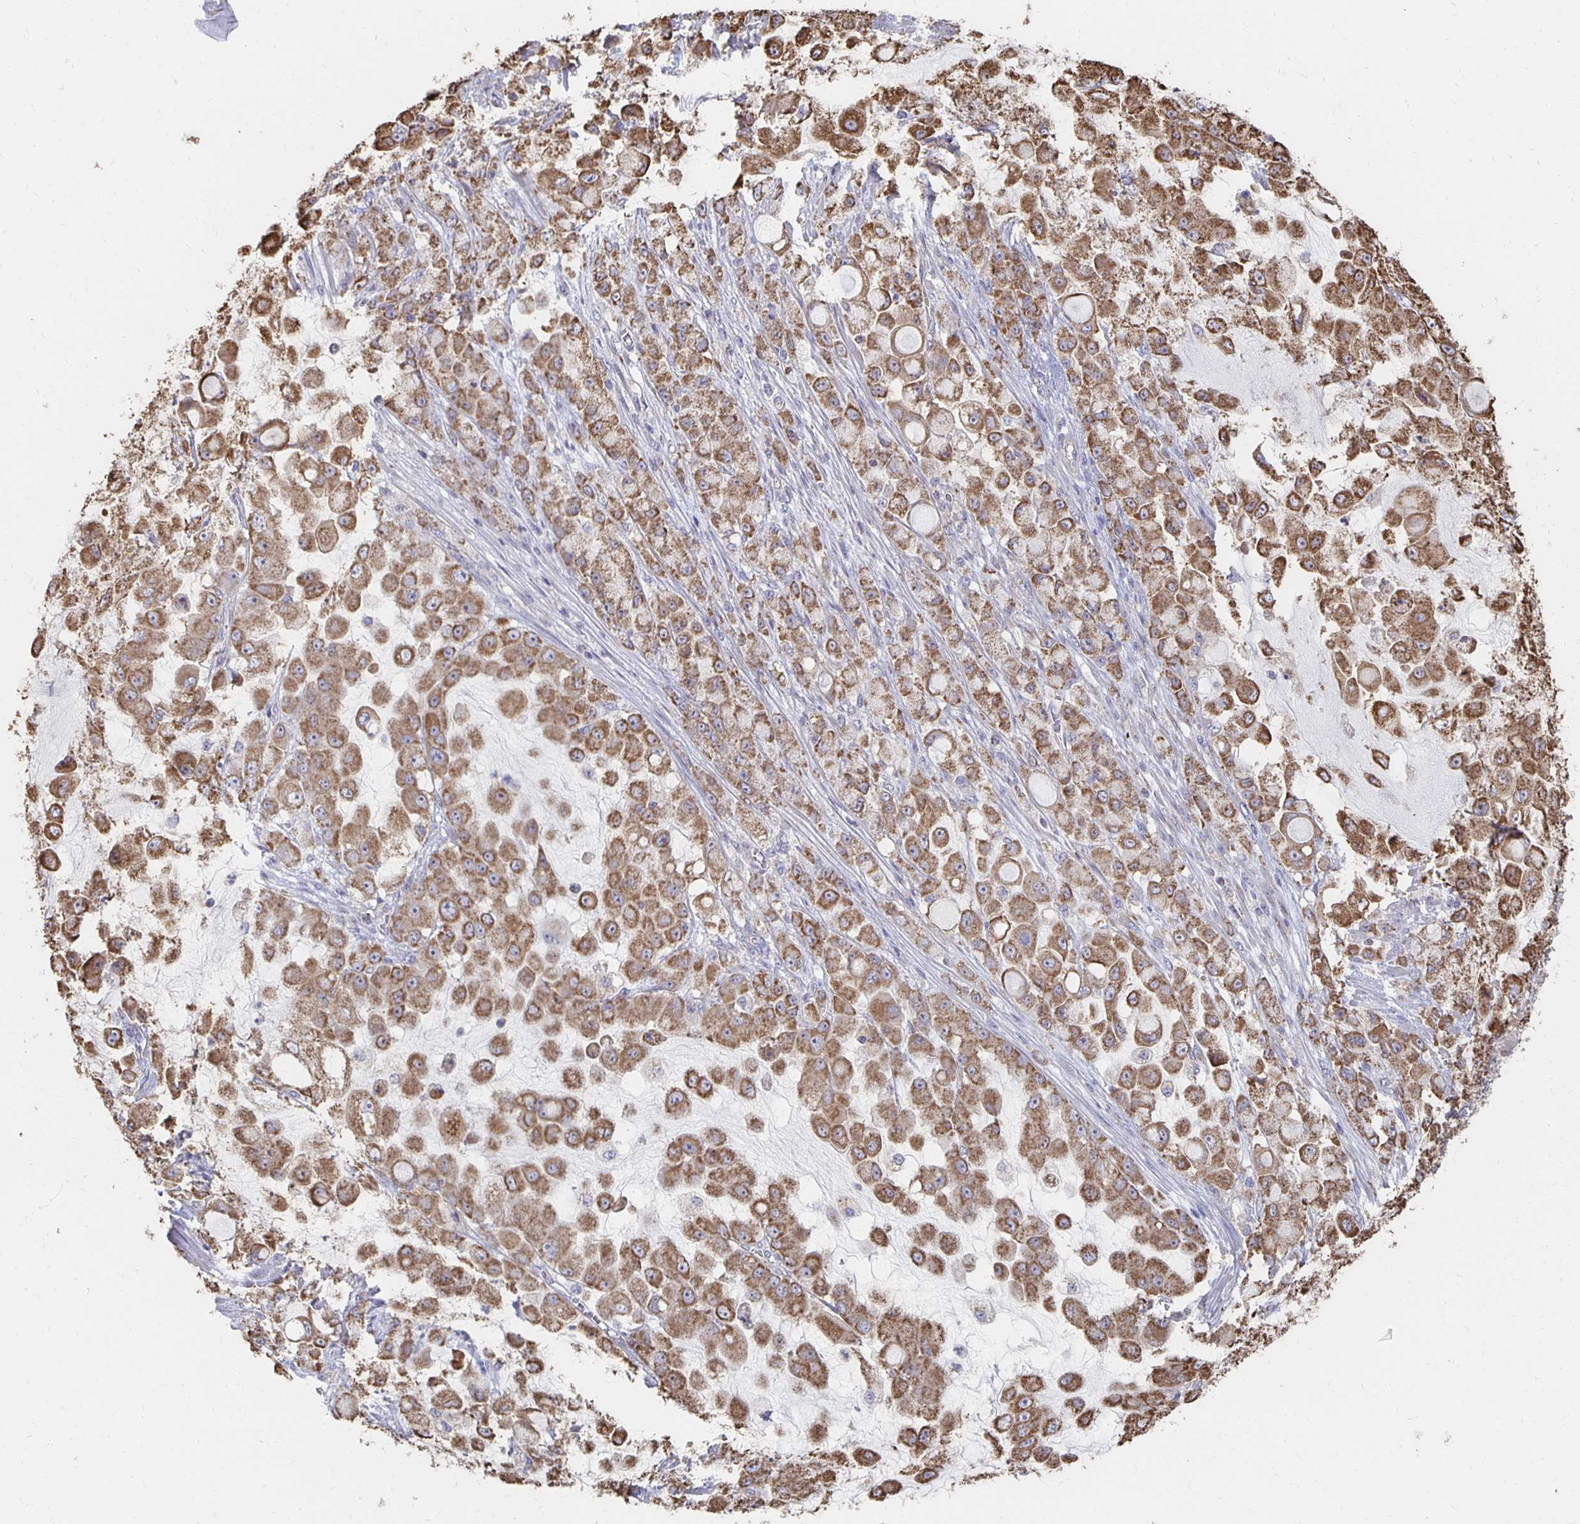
{"staining": {"intensity": "moderate", "quantity": ">75%", "location": "cytoplasmic/membranous"}, "tissue": "stomach cancer", "cell_type": "Tumor cells", "image_type": "cancer", "snomed": [{"axis": "morphology", "description": "Adenocarcinoma, NOS"}, {"axis": "topography", "description": "Stomach"}], "caption": "Human stomach adenocarcinoma stained with a brown dye exhibits moderate cytoplasmic/membranous positive expression in approximately >75% of tumor cells.", "gene": "NKX2-8", "patient": {"sex": "female", "age": 76}}